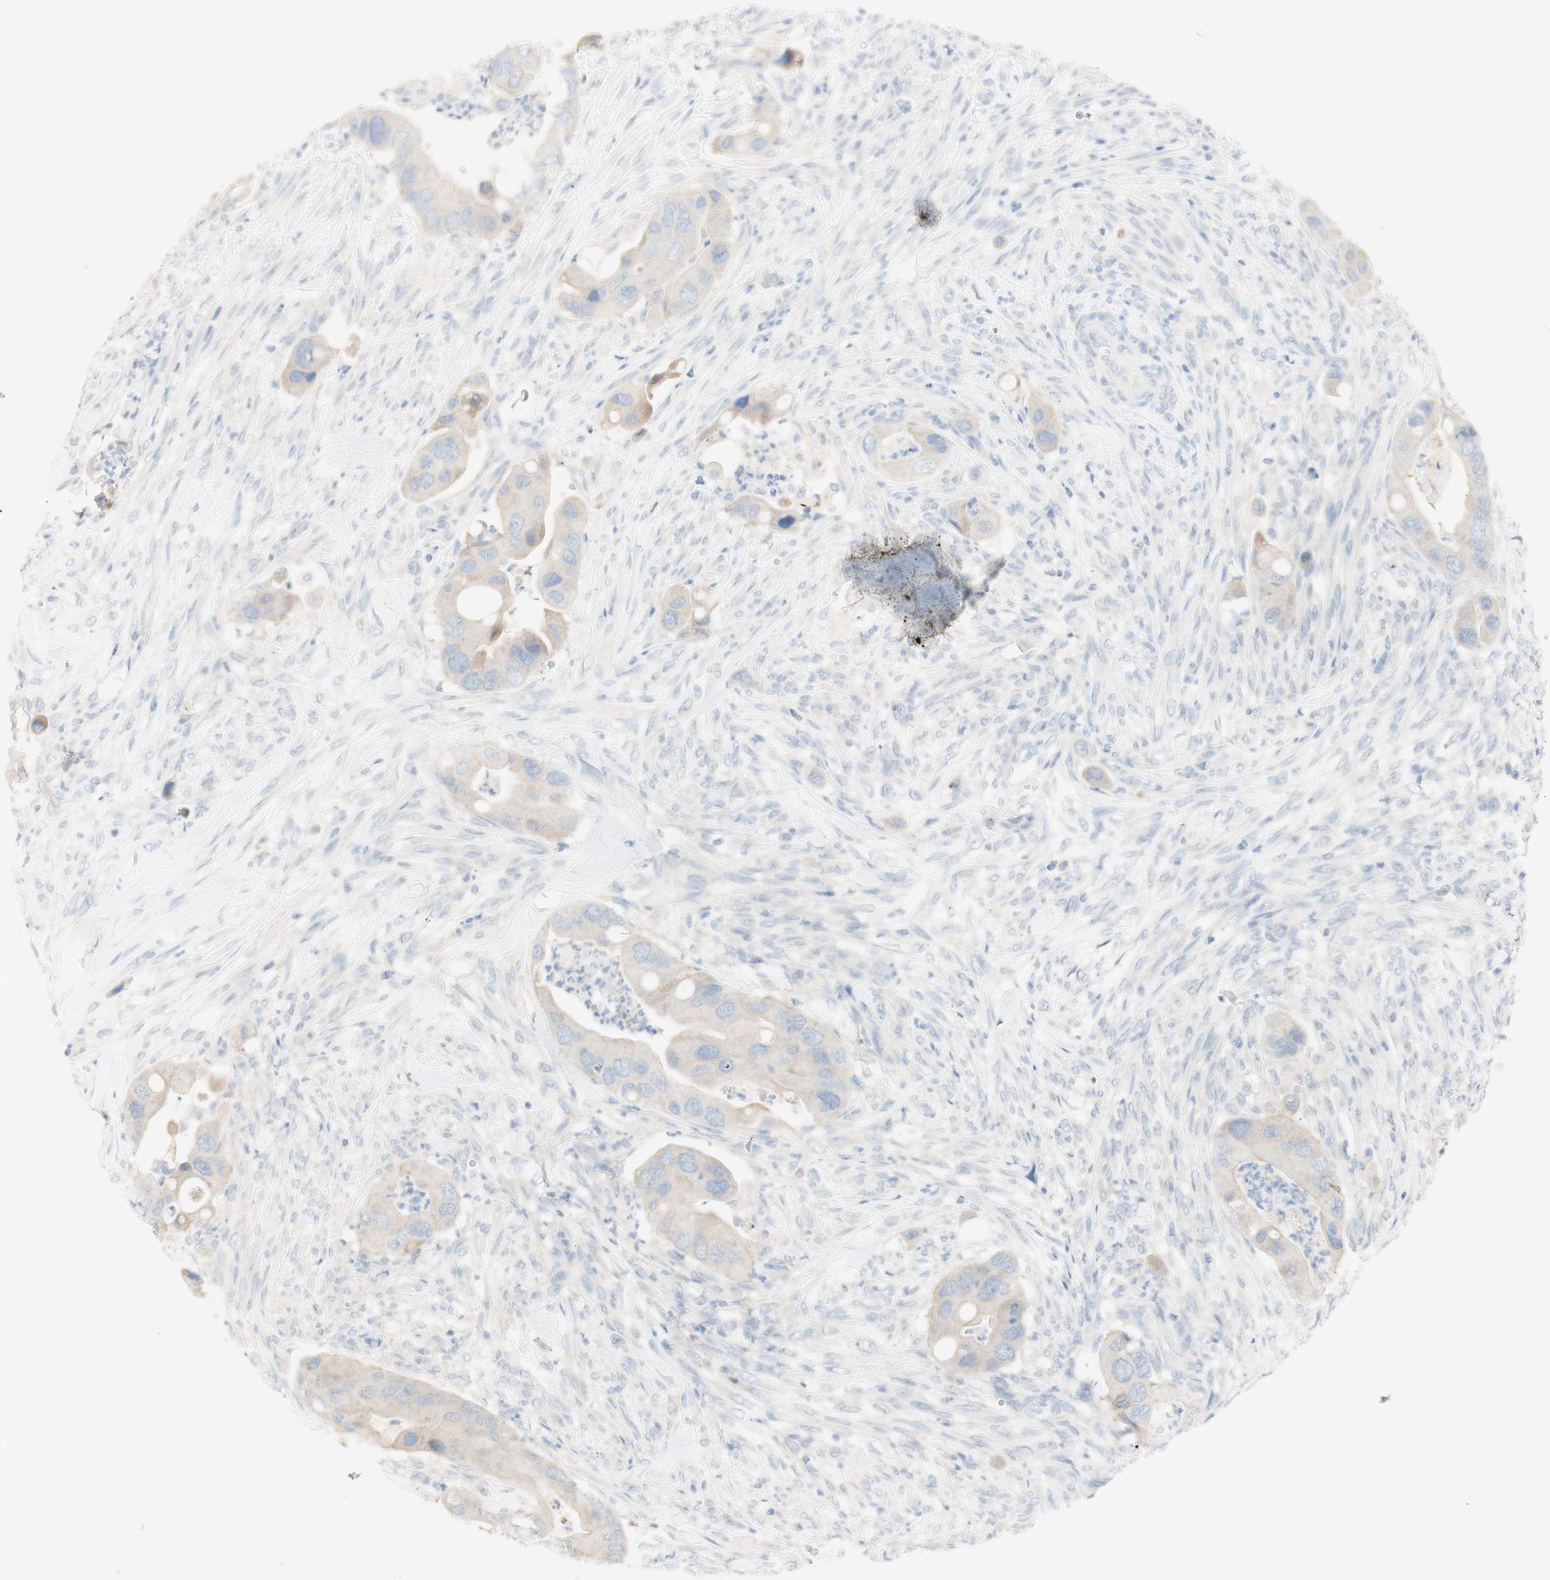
{"staining": {"intensity": "negative", "quantity": "none", "location": "none"}, "tissue": "colorectal cancer", "cell_type": "Tumor cells", "image_type": "cancer", "snomed": [{"axis": "morphology", "description": "Adenocarcinoma, NOS"}, {"axis": "topography", "description": "Rectum"}], "caption": "DAB (3,3'-diaminobenzidine) immunohistochemical staining of human adenocarcinoma (colorectal) displays no significant positivity in tumor cells.", "gene": "ART3", "patient": {"sex": "female", "age": 57}}